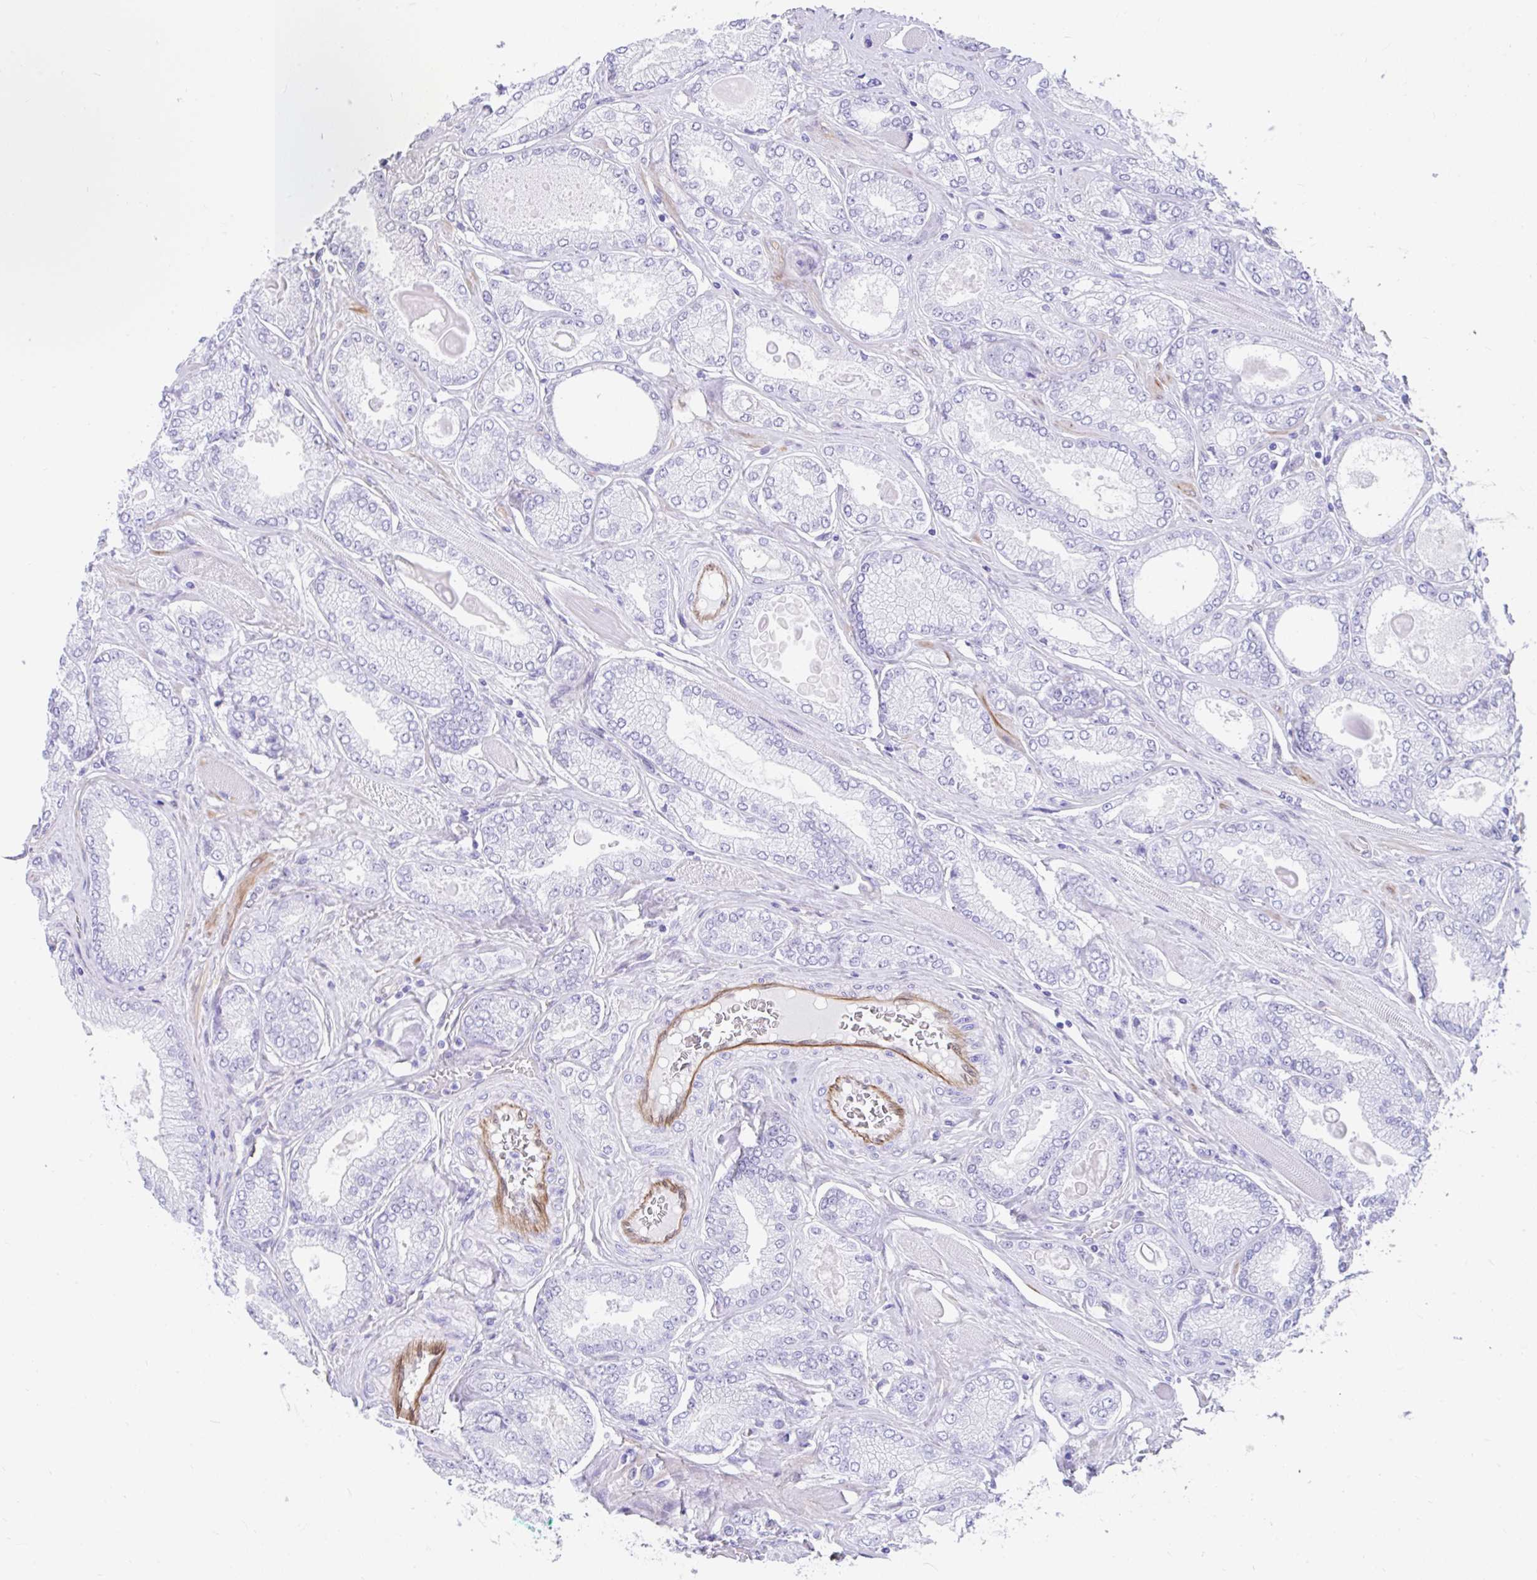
{"staining": {"intensity": "negative", "quantity": "none", "location": "none"}, "tissue": "prostate cancer", "cell_type": "Tumor cells", "image_type": "cancer", "snomed": [{"axis": "morphology", "description": "Adenocarcinoma, High grade"}, {"axis": "topography", "description": "Prostate"}], "caption": "Immunohistochemical staining of human prostate adenocarcinoma (high-grade) displays no significant positivity in tumor cells.", "gene": "FAM107A", "patient": {"sex": "male", "age": 68}}